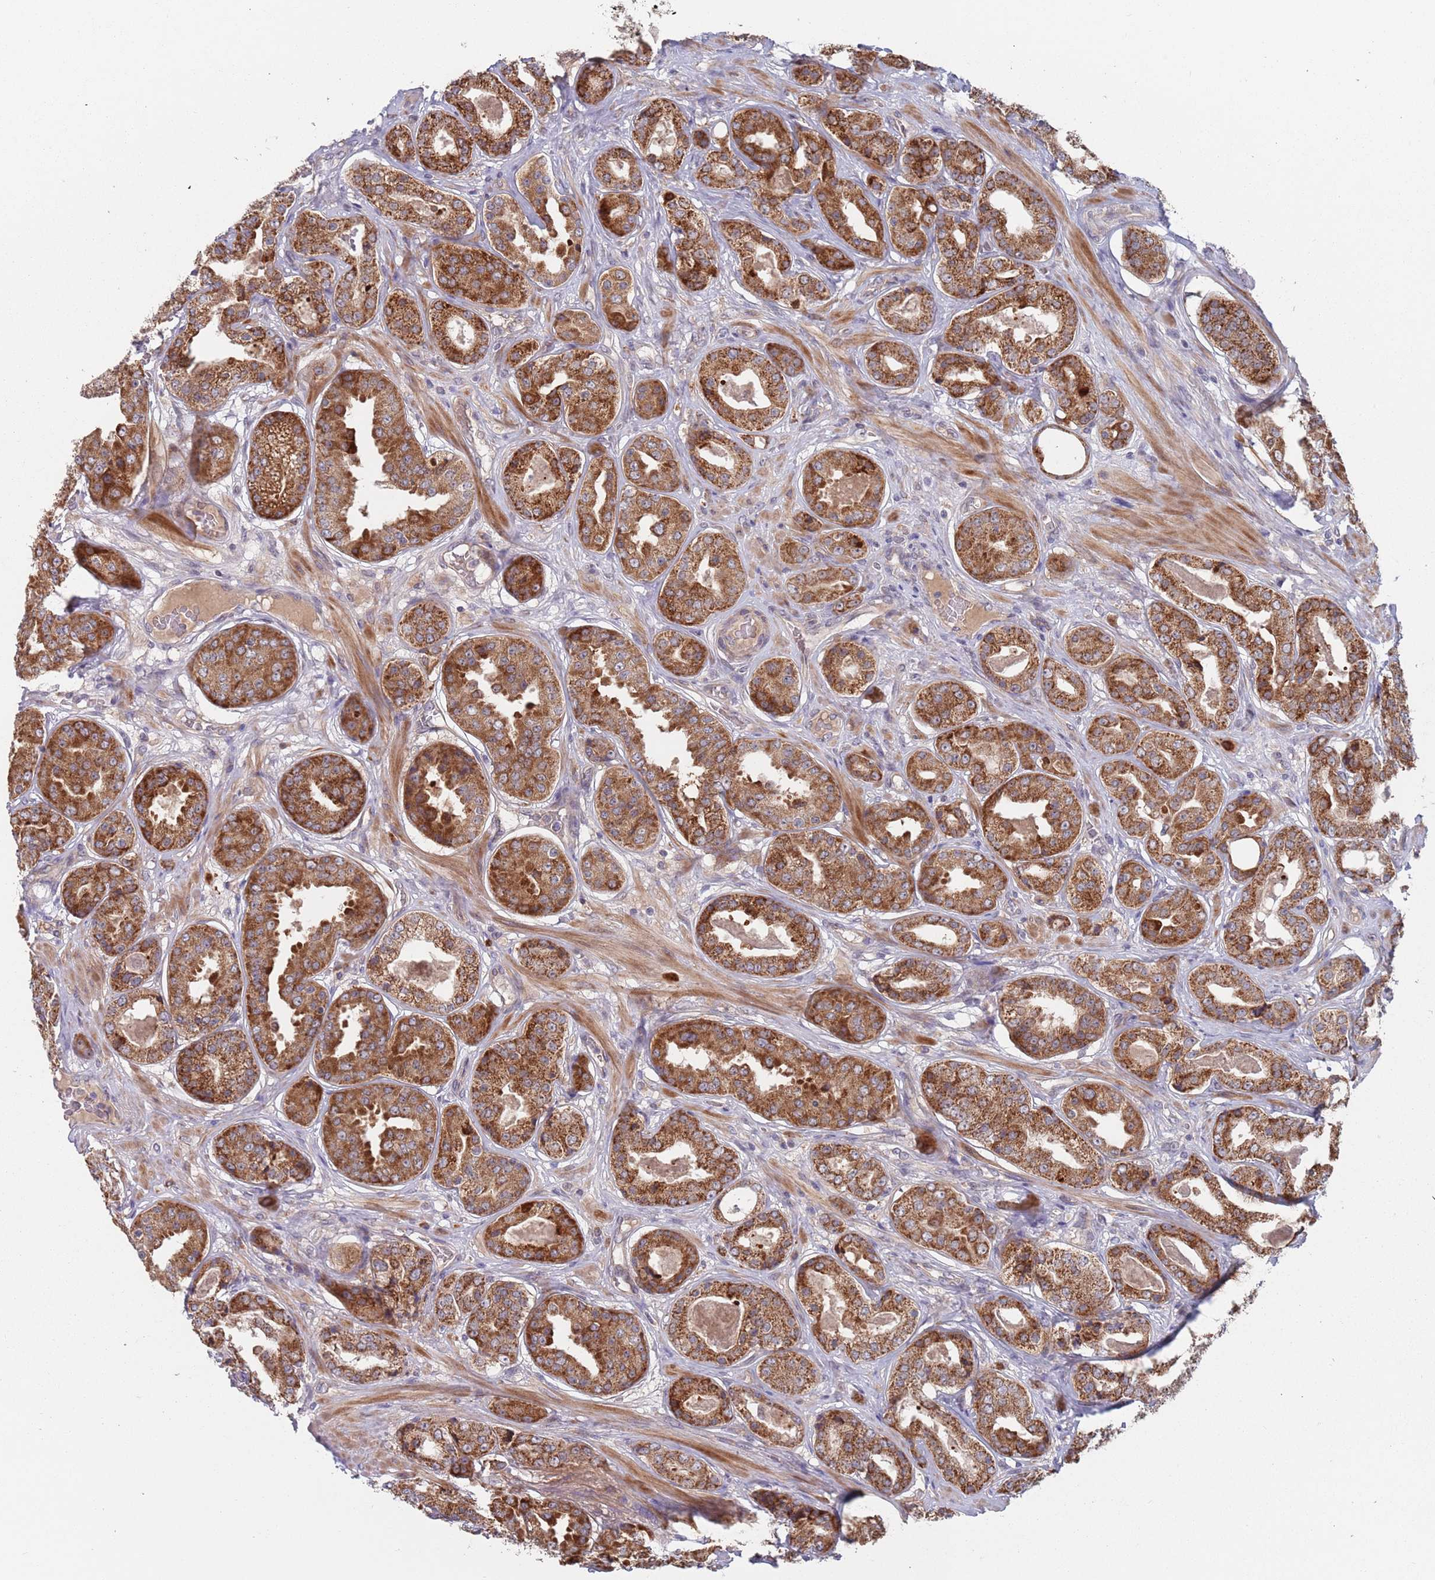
{"staining": {"intensity": "strong", "quantity": ">75%", "location": "cytoplasmic/membranous"}, "tissue": "prostate cancer", "cell_type": "Tumor cells", "image_type": "cancer", "snomed": [{"axis": "morphology", "description": "Adenocarcinoma, High grade"}, {"axis": "topography", "description": "Prostate"}], "caption": "This image shows IHC staining of prostate cancer (adenocarcinoma (high-grade)), with high strong cytoplasmic/membranous positivity in approximately >75% of tumor cells.", "gene": "ZNF140", "patient": {"sex": "male", "age": 63}}